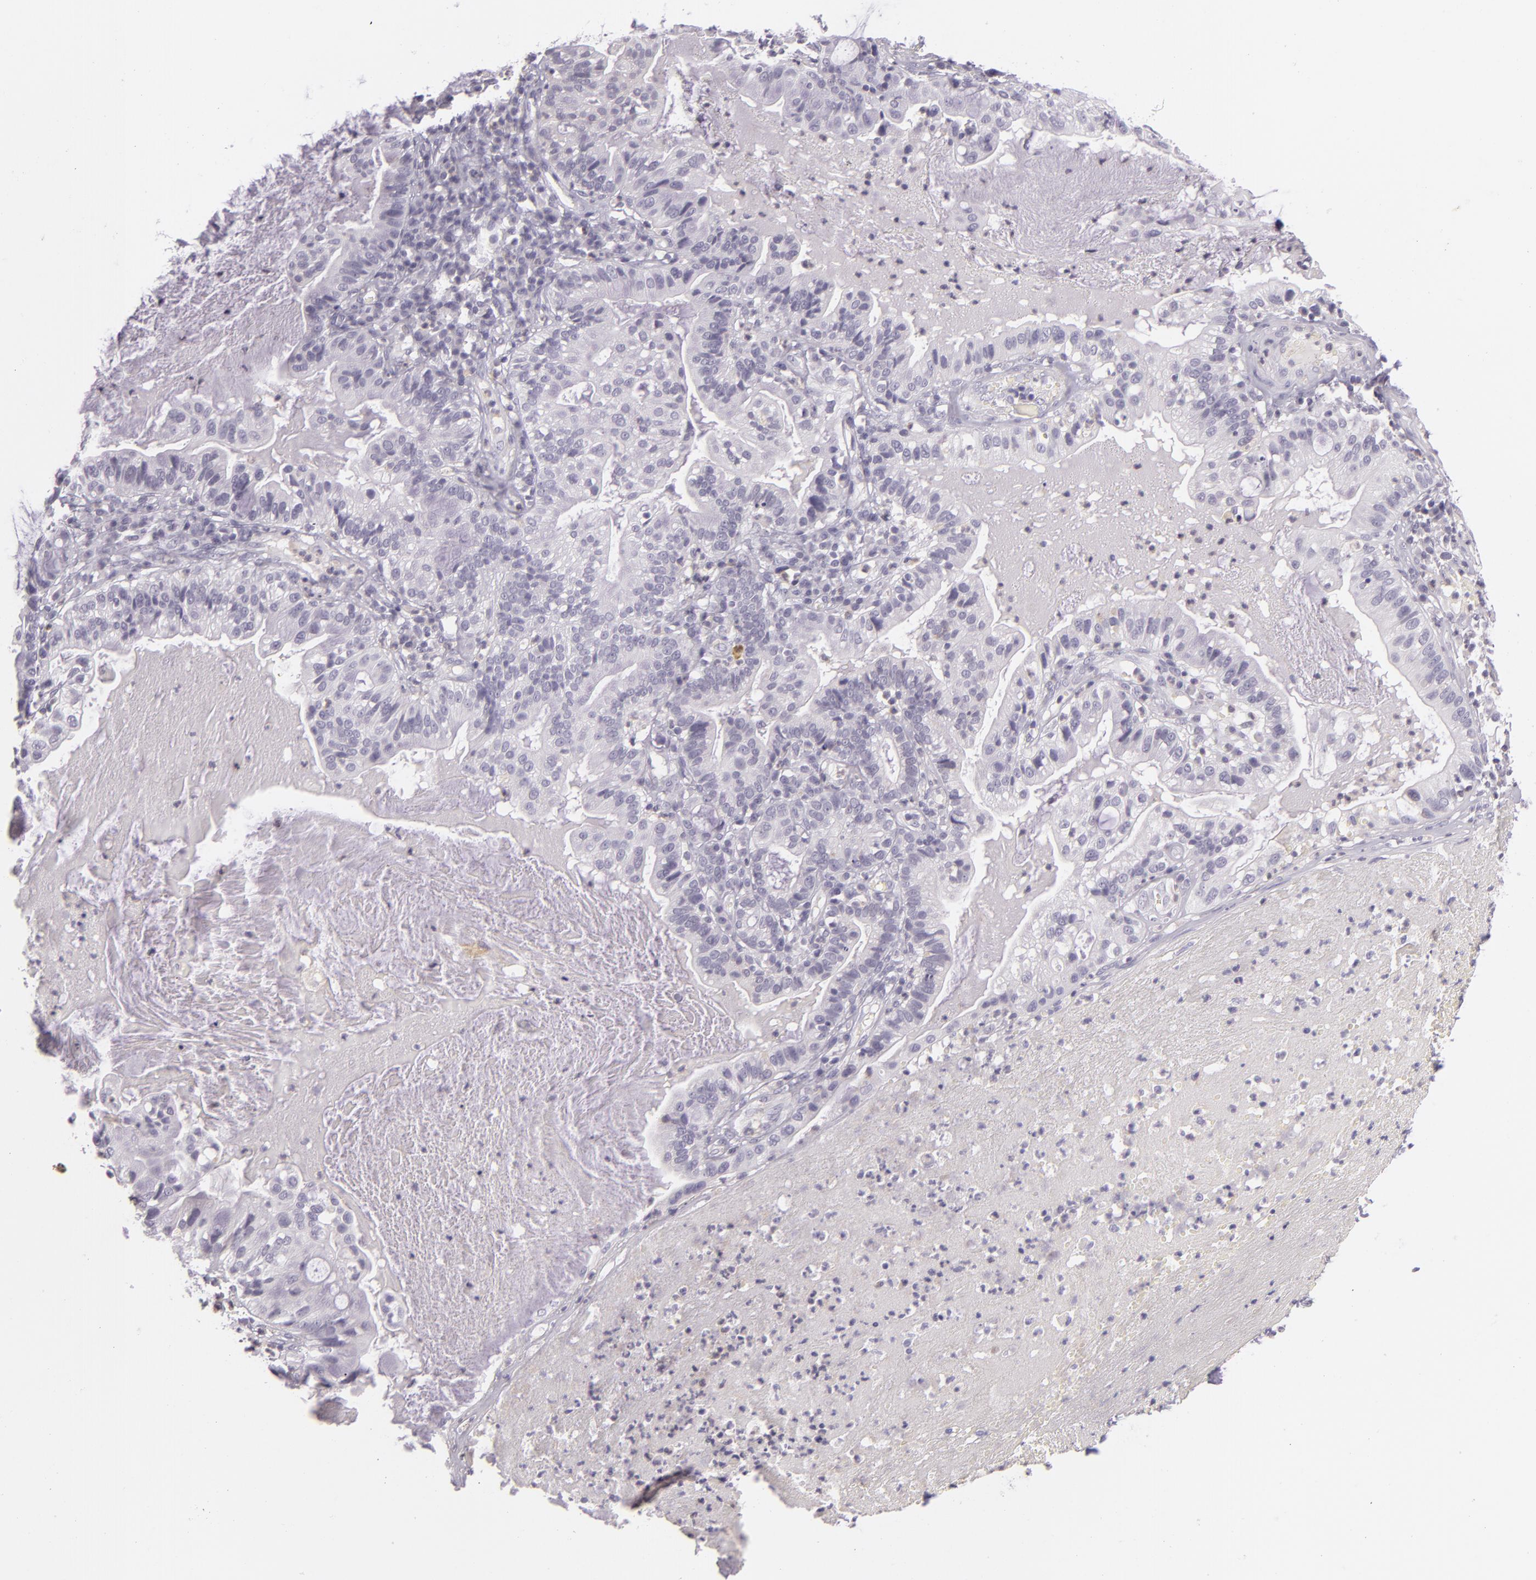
{"staining": {"intensity": "negative", "quantity": "none", "location": "none"}, "tissue": "cervical cancer", "cell_type": "Tumor cells", "image_type": "cancer", "snomed": [{"axis": "morphology", "description": "Adenocarcinoma, NOS"}, {"axis": "topography", "description": "Cervix"}], "caption": "An IHC image of cervical cancer (adenocarcinoma) is shown. There is no staining in tumor cells of cervical cancer (adenocarcinoma). (DAB IHC, high magnification).", "gene": "CBS", "patient": {"sex": "female", "age": 41}}